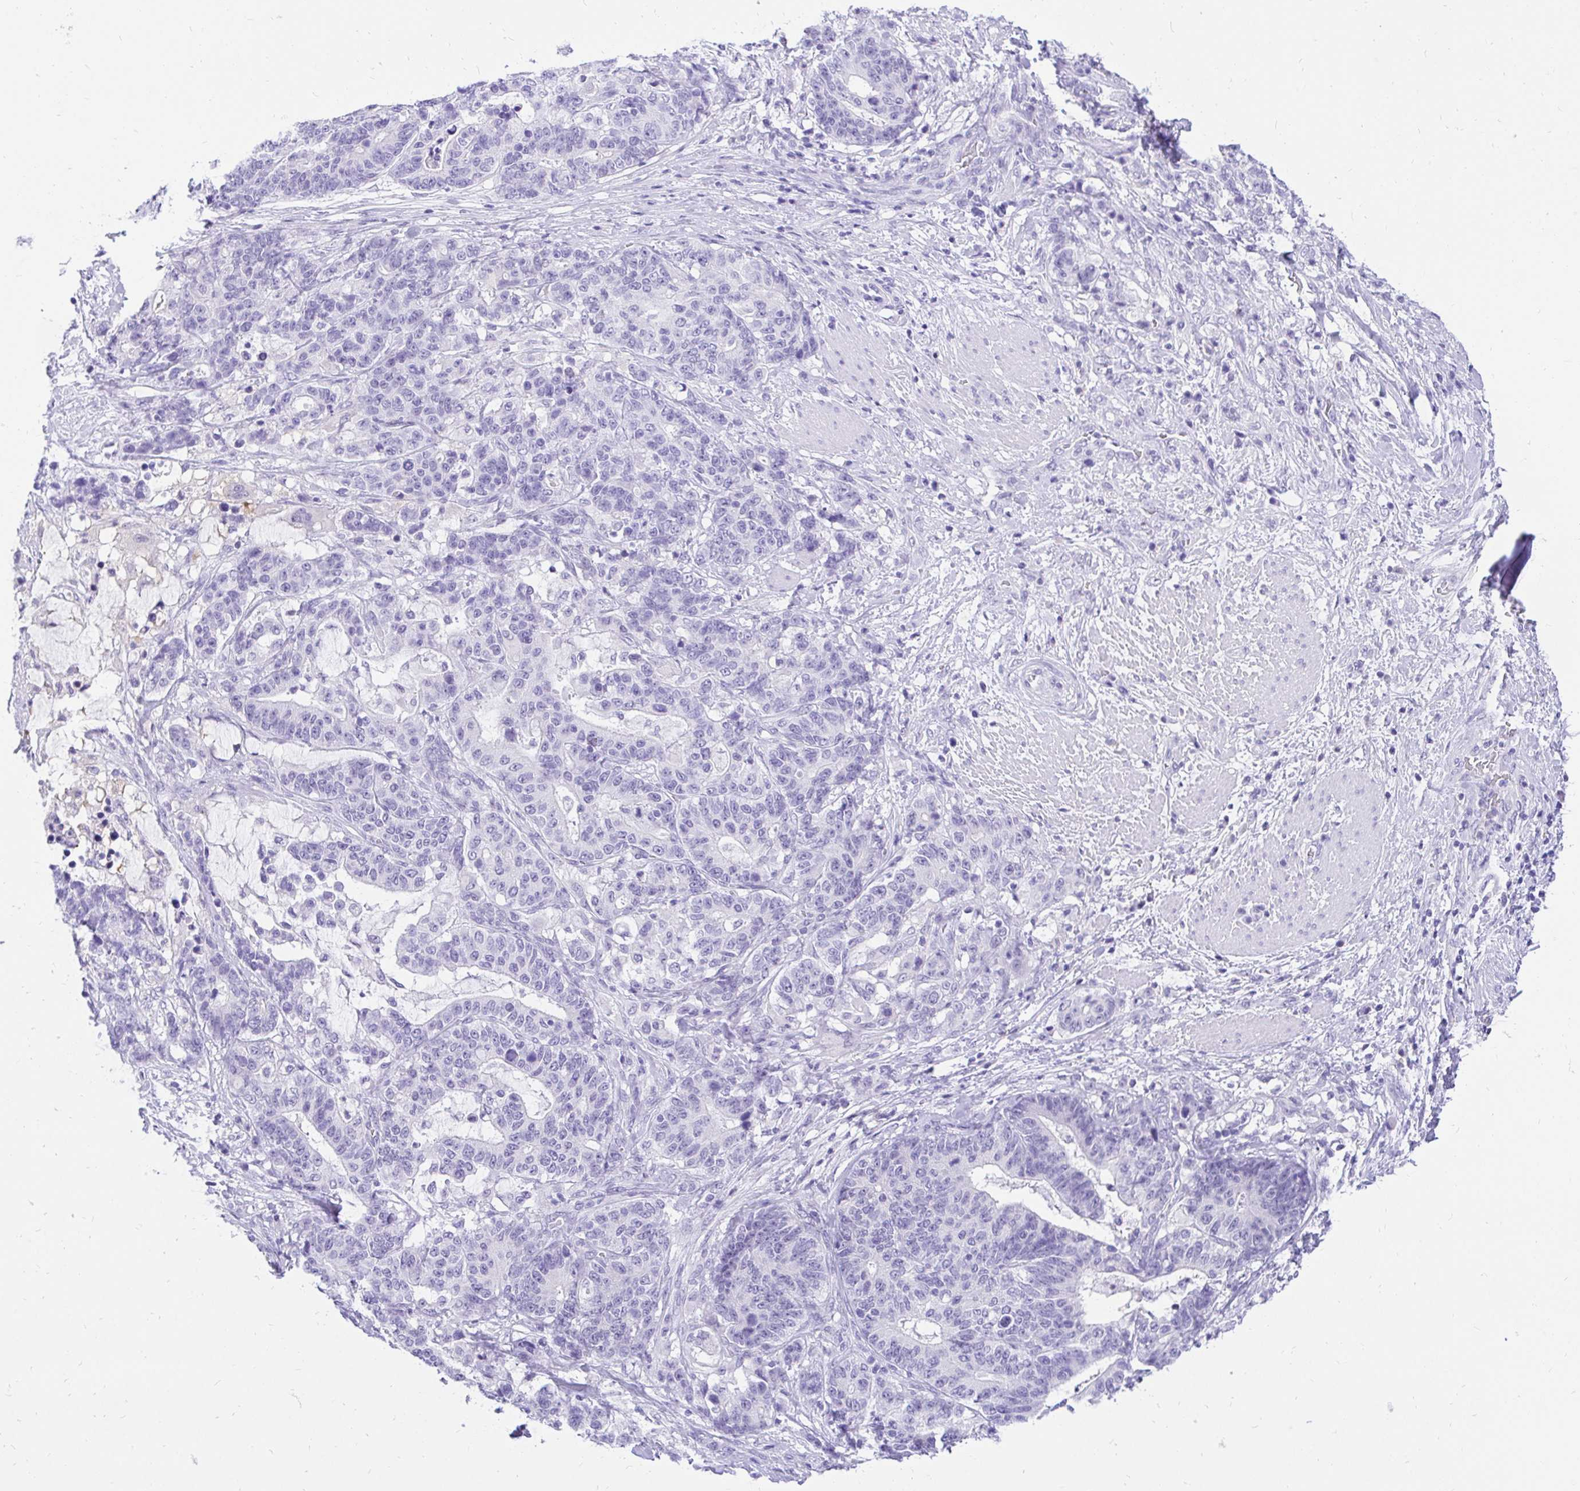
{"staining": {"intensity": "negative", "quantity": "none", "location": "none"}, "tissue": "stomach cancer", "cell_type": "Tumor cells", "image_type": "cancer", "snomed": [{"axis": "morphology", "description": "Normal tissue, NOS"}, {"axis": "morphology", "description": "Adenocarcinoma, NOS"}, {"axis": "topography", "description": "Stomach"}], "caption": "Protein analysis of stomach adenocarcinoma shows no significant staining in tumor cells. Nuclei are stained in blue.", "gene": "FATE1", "patient": {"sex": "female", "age": 64}}